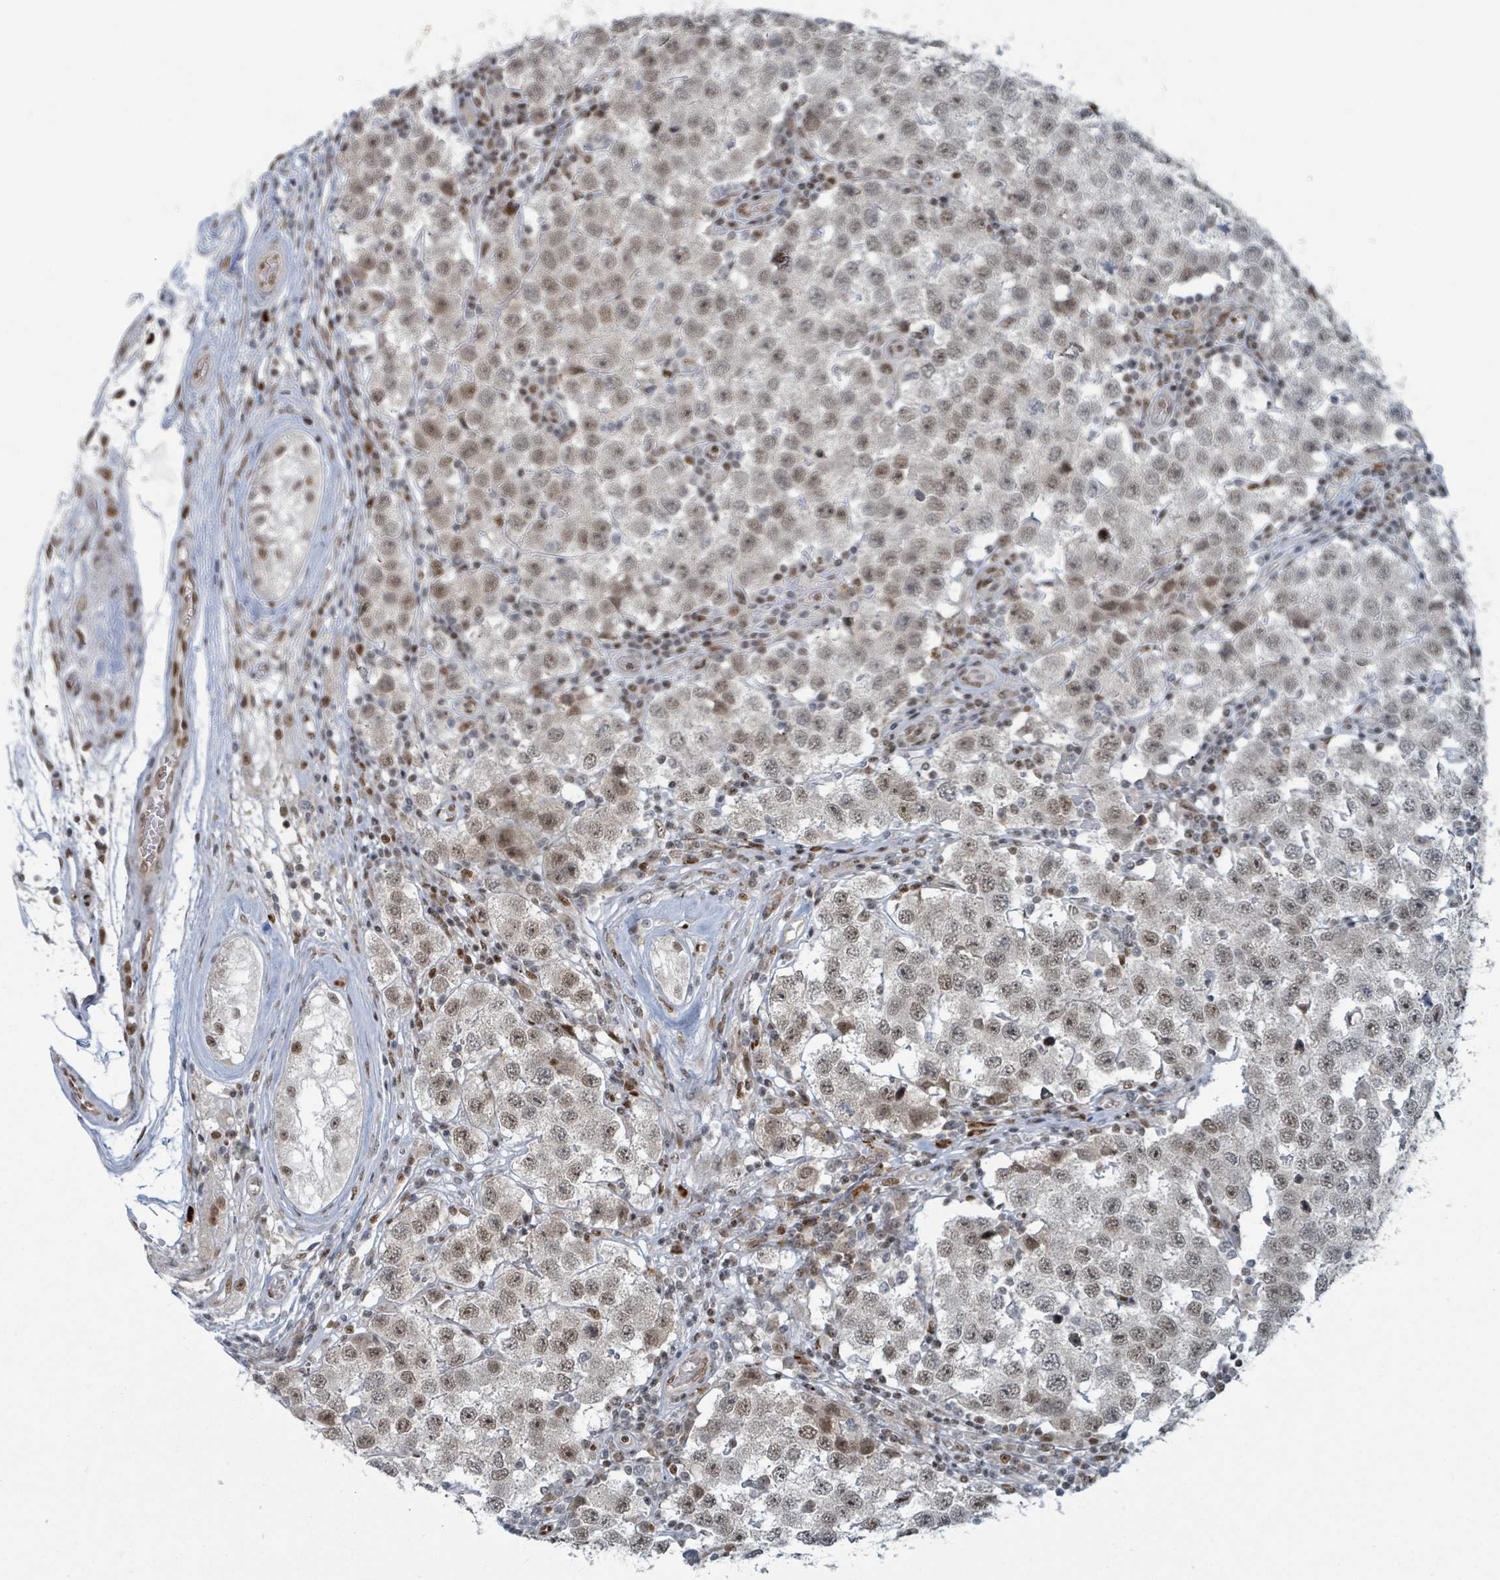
{"staining": {"intensity": "weak", "quantity": ">75%", "location": "nuclear"}, "tissue": "testis cancer", "cell_type": "Tumor cells", "image_type": "cancer", "snomed": [{"axis": "morphology", "description": "Seminoma, NOS"}, {"axis": "topography", "description": "Testis"}], "caption": "A brown stain shows weak nuclear expression of a protein in human testis seminoma tumor cells.", "gene": "KLF3", "patient": {"sex": "male", "age": 34}}